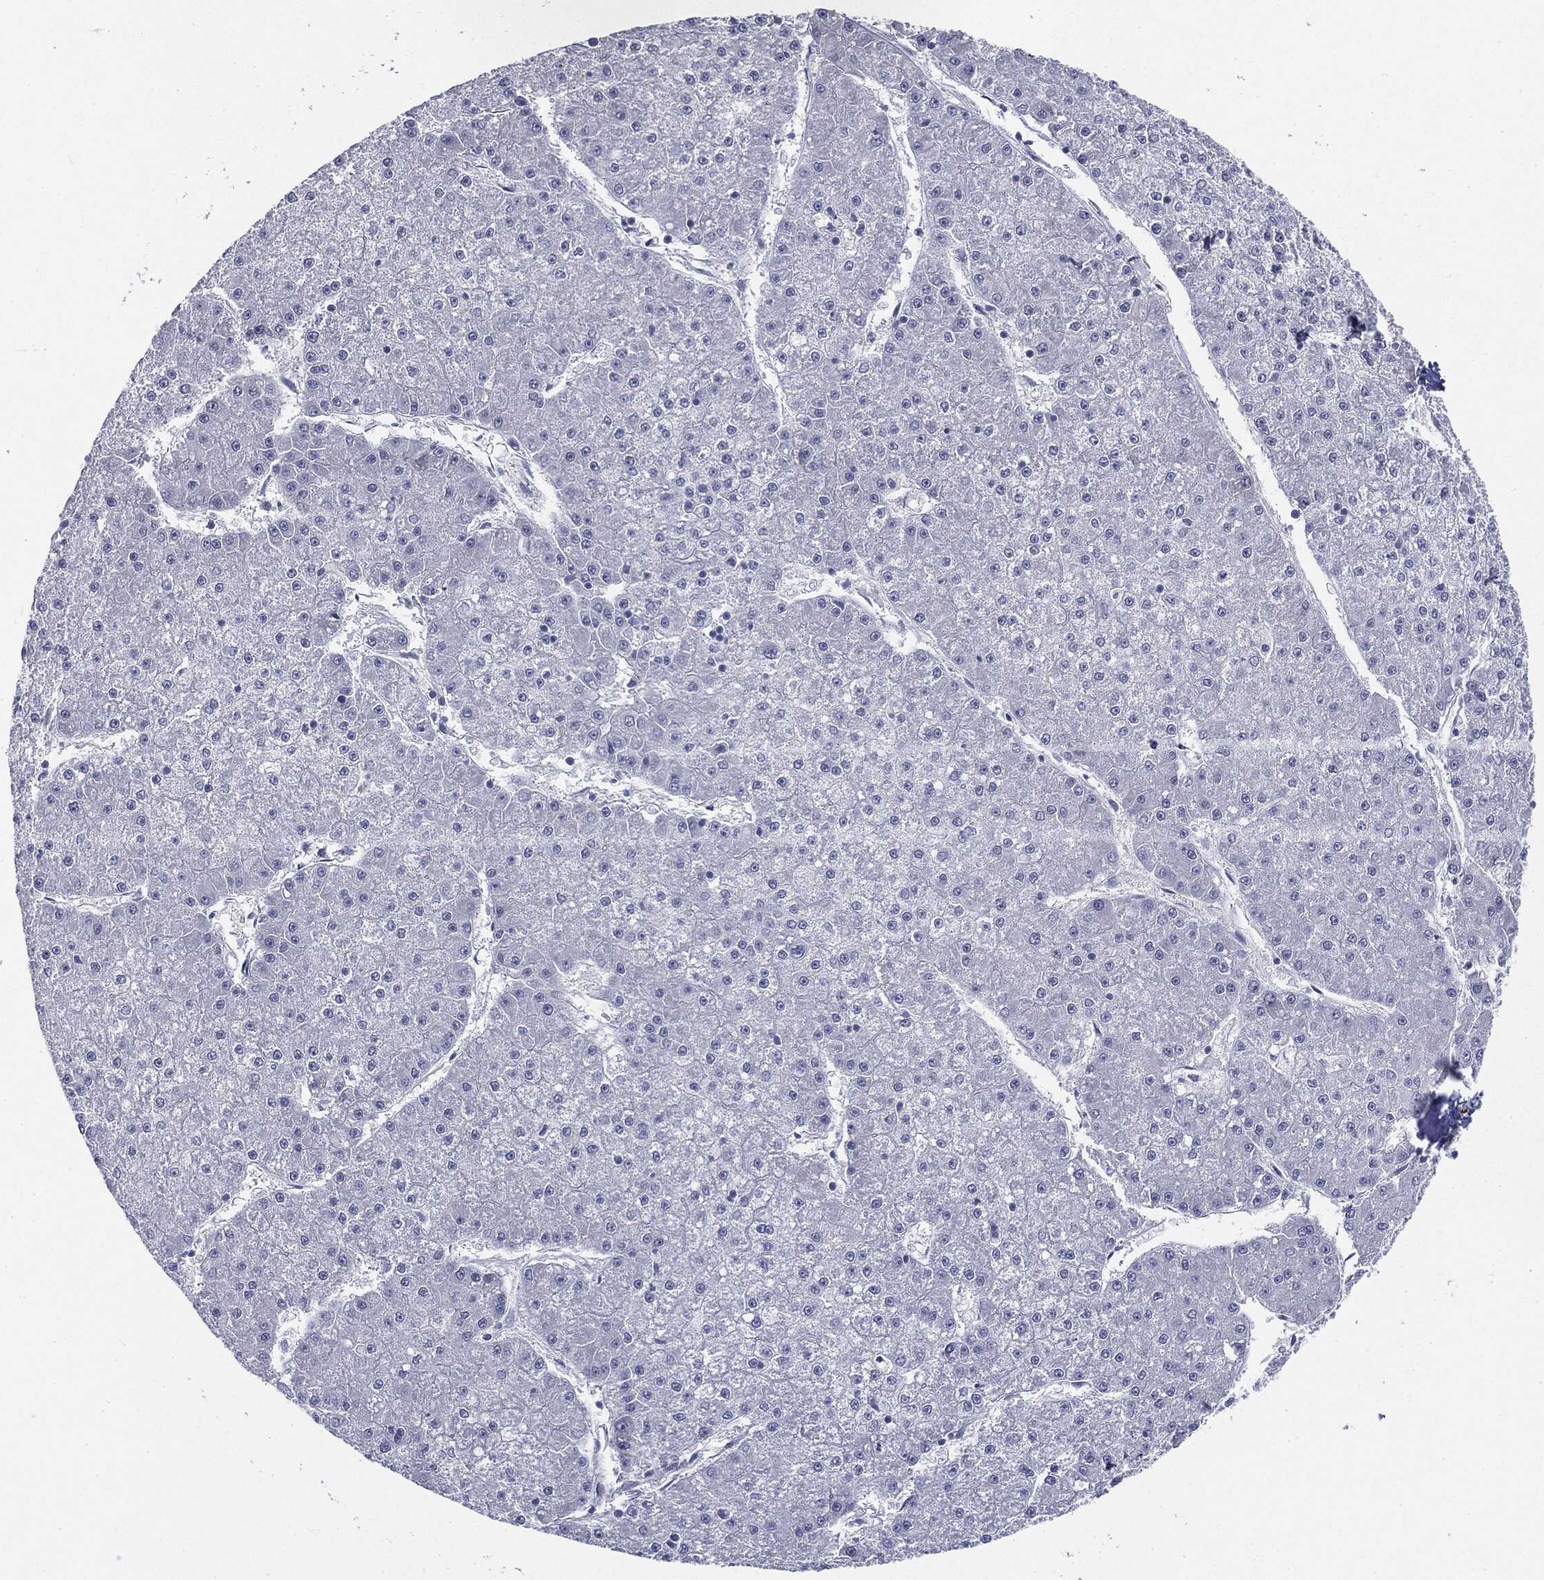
{"staining": {"intensity": "negative", "quantity": "none", "location": "none"}, "tissue": "liver cancer", "cell_type": "Tumor cells", "image_type": "cancer", "snomed": [{"axis": "morphology", "description": "Carcinoma, Hepatocellular, NOS"}, {"axis": "topography", "description": "Liver"}], "caption": "High power microscopy histopathology image of an immunohistochemistry photomicrograph of liver hepatocellular carcinoma, revealing no significant staining in tumor cells.", "gene": "CGB1", "patient": {"sex": "male", "age": 73}}